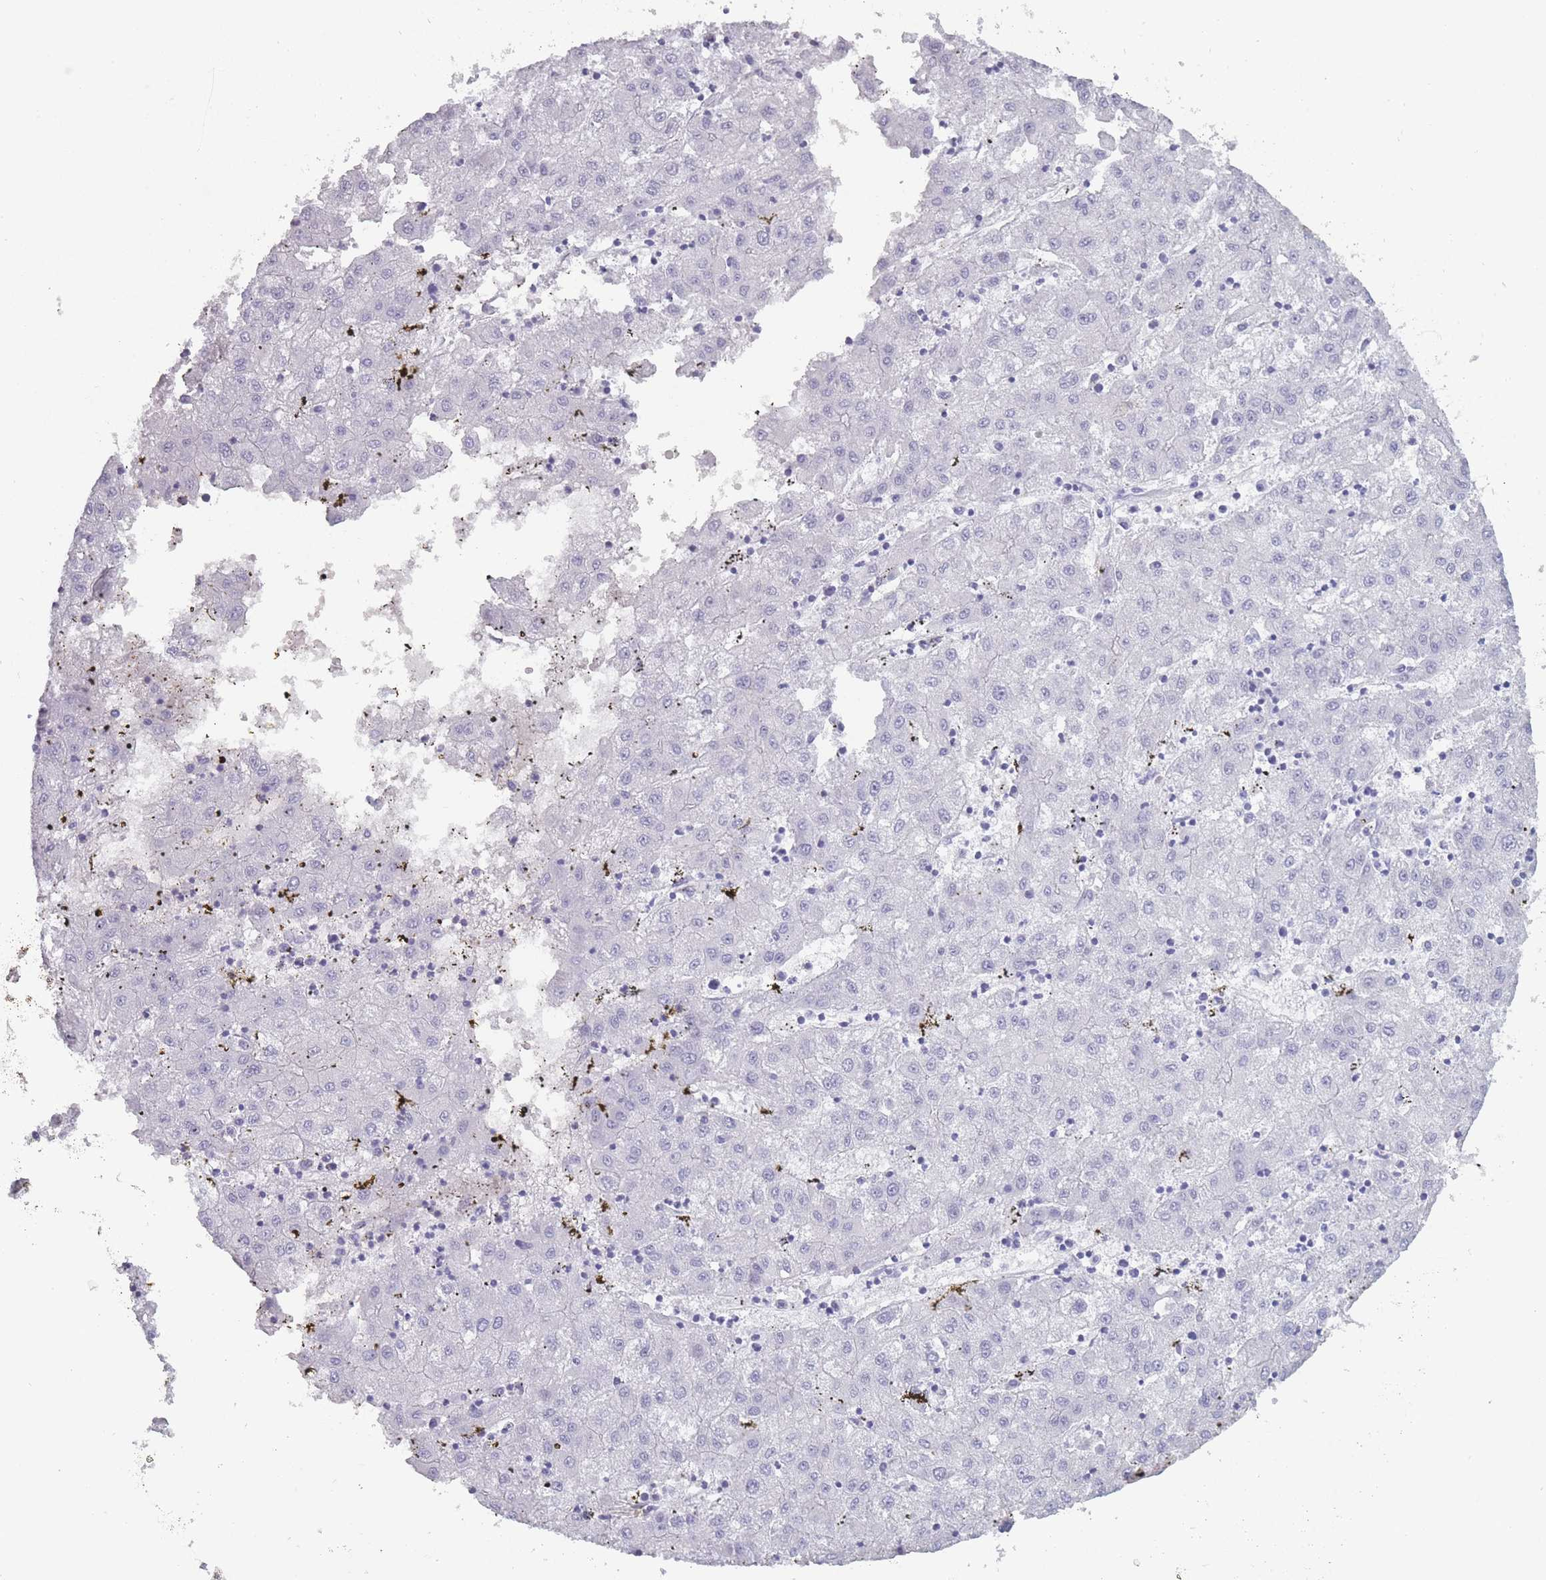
{"staining": {"intensity": "negative", "quantity": "none", "location": "none"}, "tissue": "liver cancer", "cell_type": "Tumor cells", "image_type": "cancer", "snomed": [{"axis": "morphology", "description": "Carcinoma, Hepatocellular, NOS"}, {"axis": "topography", "description": "Liver"}], "caption": "High power microscopy photomicrograph of an immunohistochemistry image of liver cancer, revealing no significant expression in tumor cells.", "gene": "ROS1", "patient": {"sex": "male", "age": 72}}